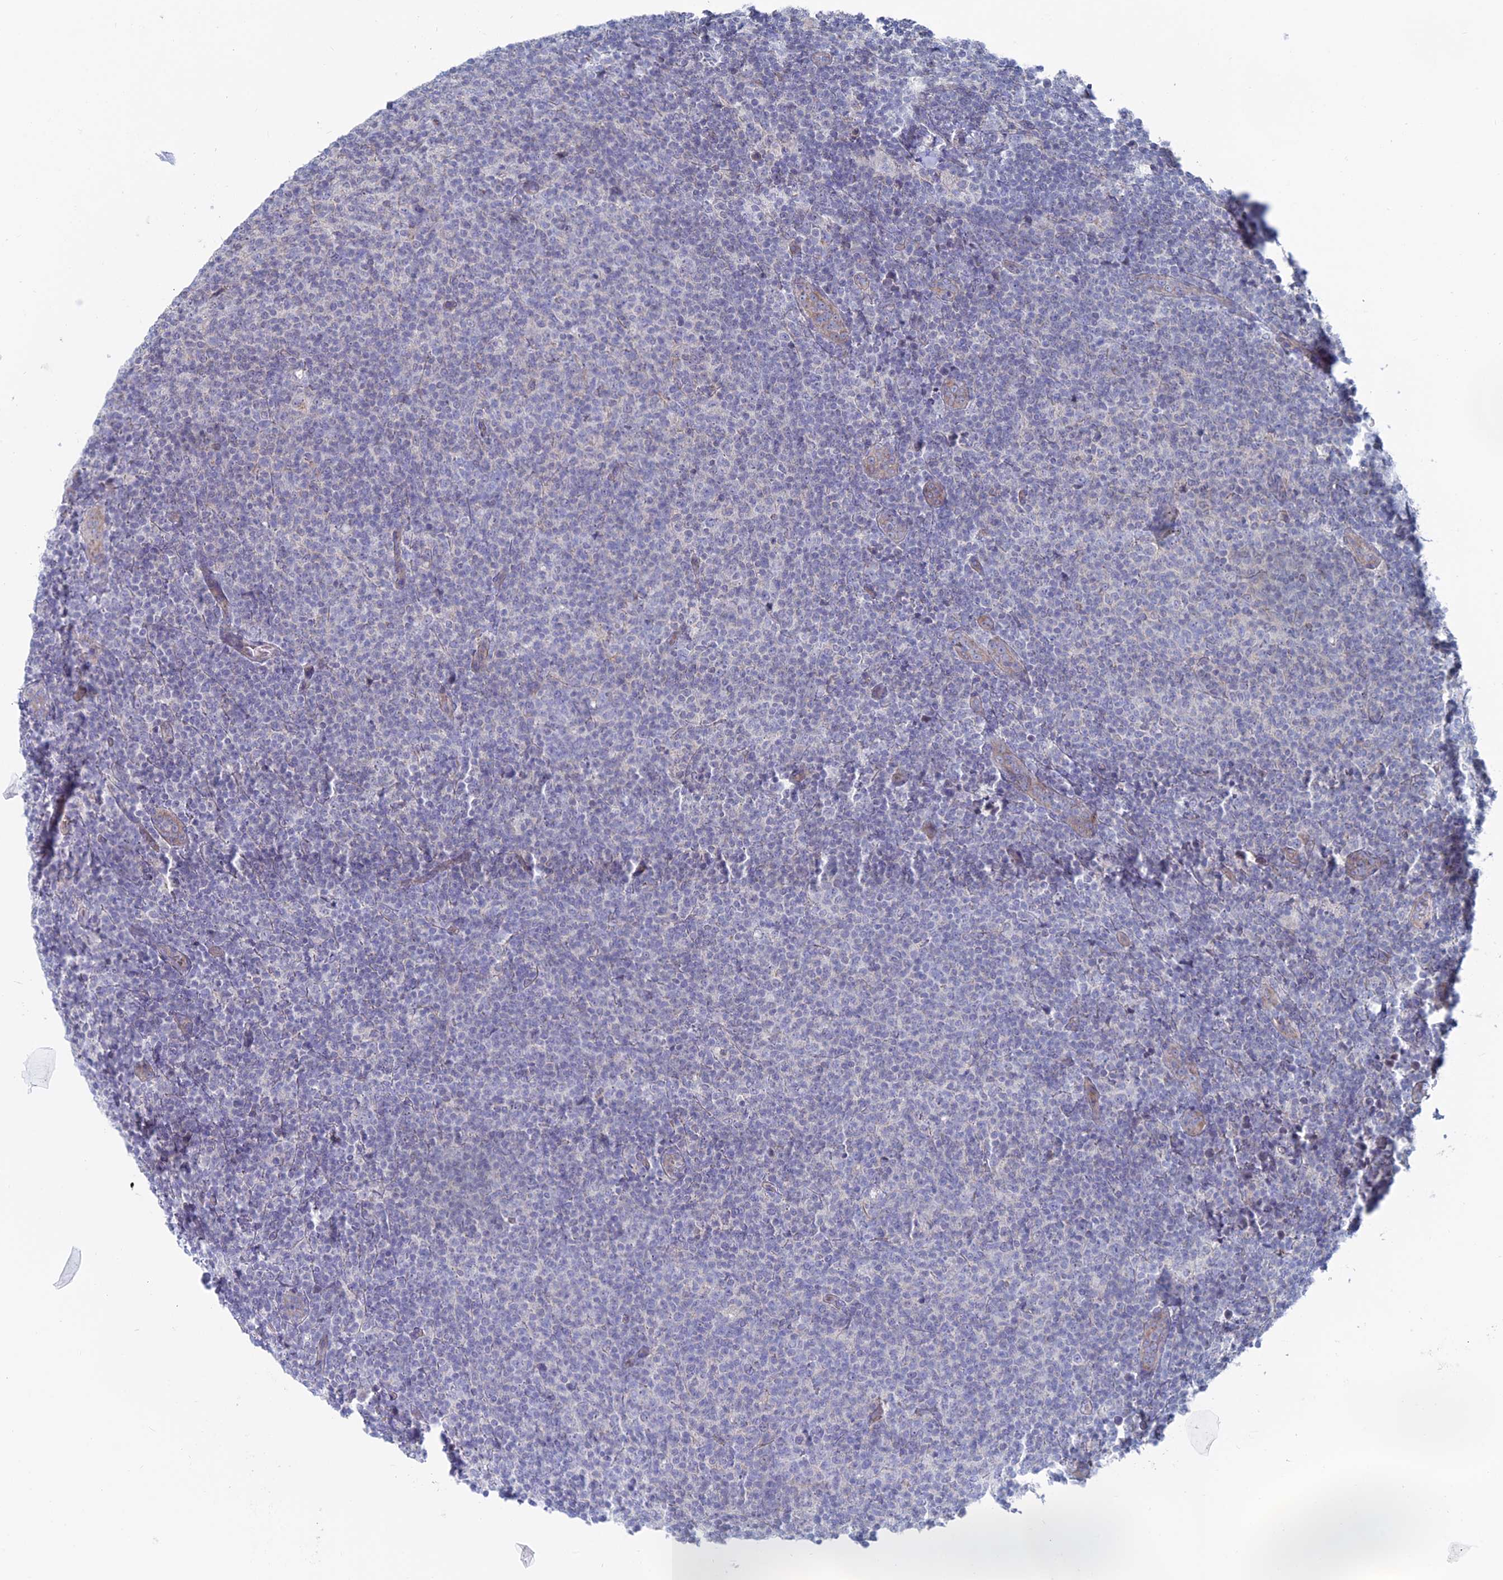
{"staining": {"intensity": "negative", "quantity": "none", "location": "none"}, "tissue": "lymphoma", "cell_type": "Tumor cells", "image_type": "cancer", "snomed": [{"axis": "morphology", "description": "Malignant lymphoma, non-Hodgkin's type, Low grade"}, {"axis": "topography", "description": "Lymph node"}], "caption": "Tumor cells show no significant staining in low-grade malignant lymphoma, non-Hodgkin's type. (Brightfield microscopy of DAB (3,3'-diaminobenzidine) immunohistochemistry (IHC) at high magnification).", "gene": "TBC1D30", "patient": {"sex": "male", "age": 66}}